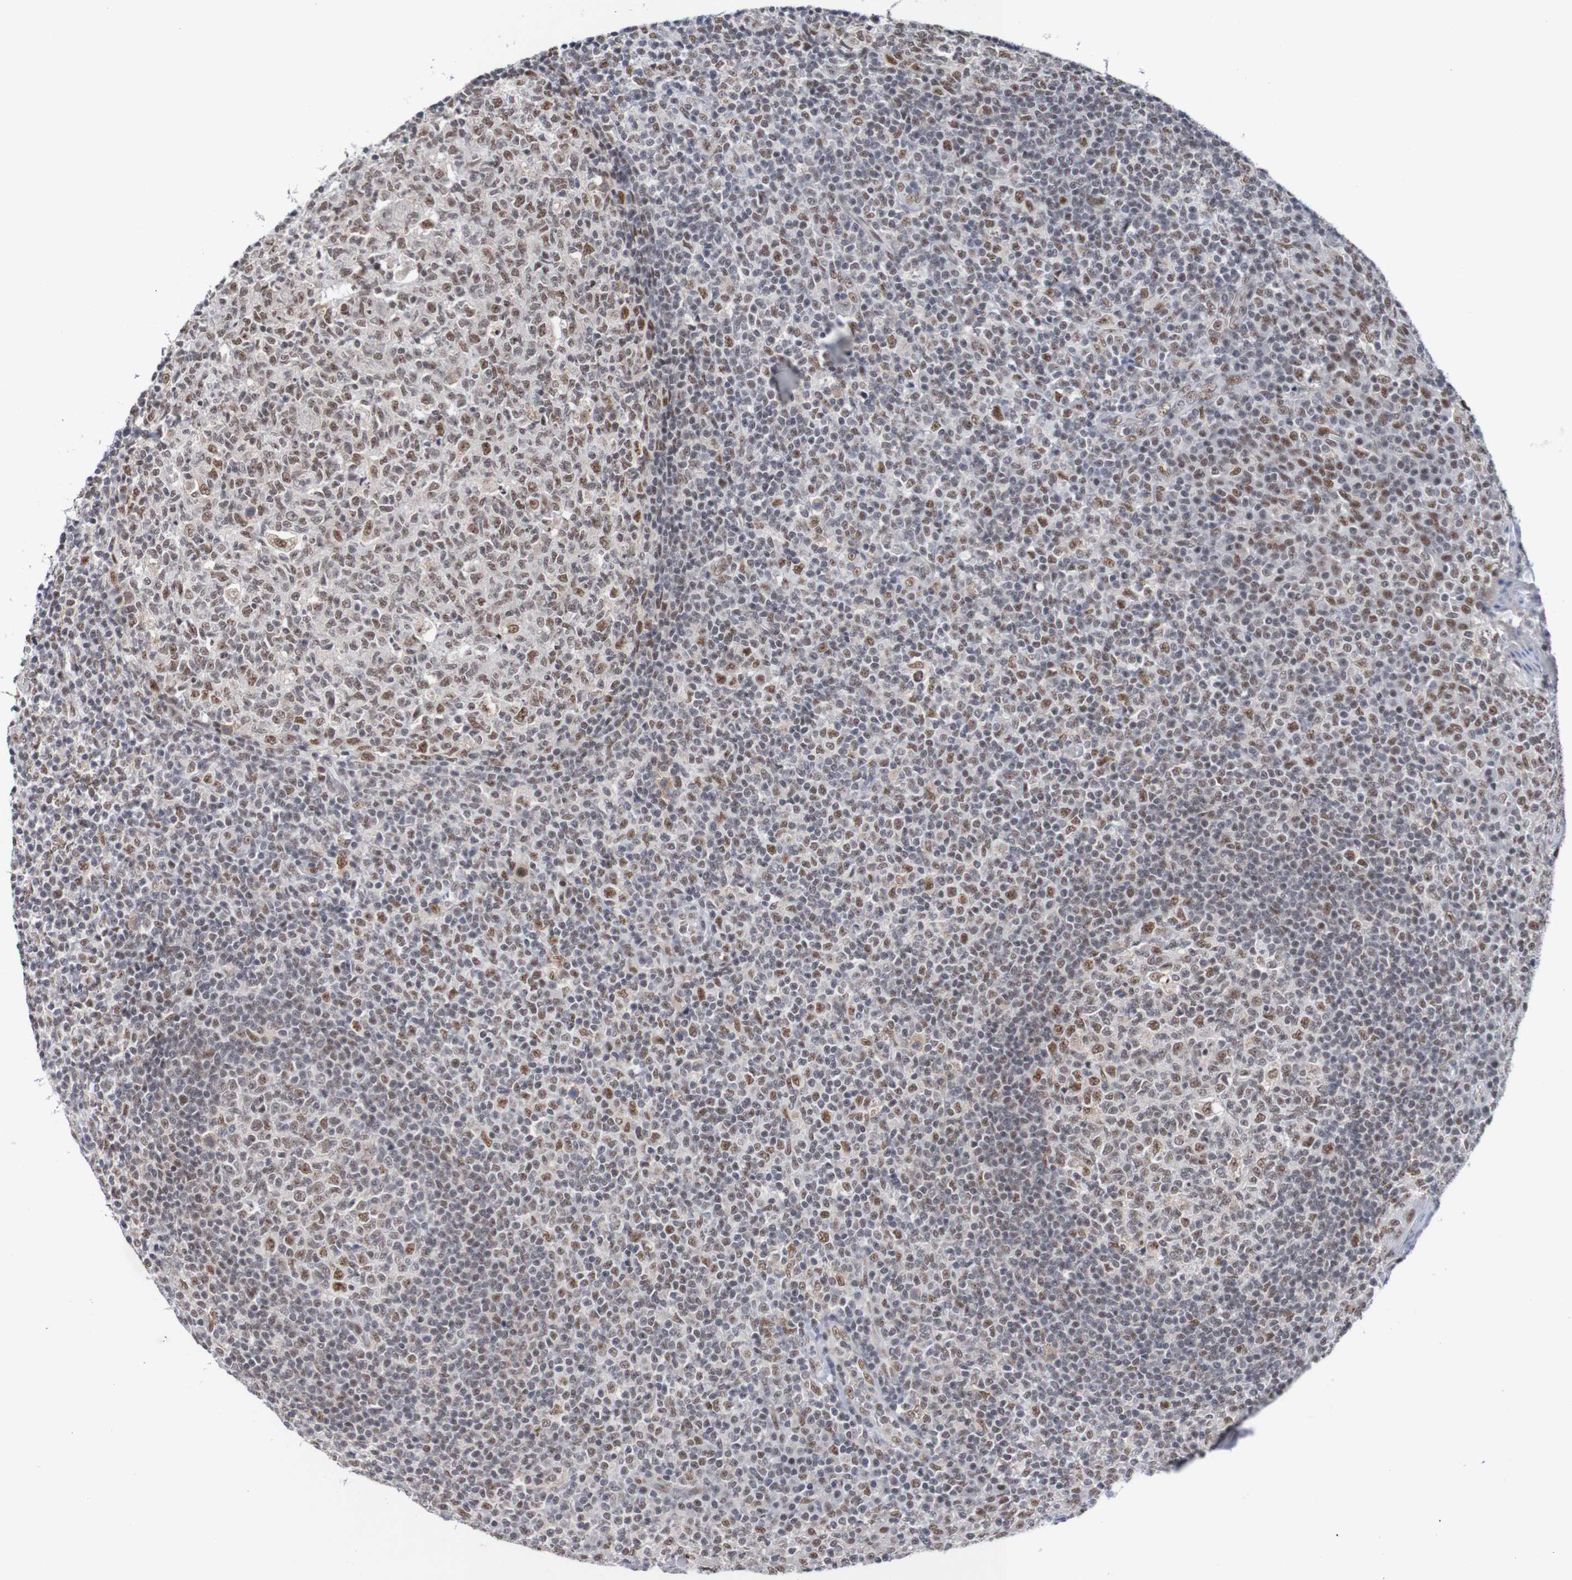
{"staining": {"intensity": "strong", "quantity": "<25%", "location": "nuclear"}, "tissue": "tonsil", "cell_type": "Germinal center cells", "image_type": "normal", "snomed": [{"axis": "morphology", "description": "Normal tissue, NOS"}, {"axis": "topography", "description": "Tonsil"}], "caption": "Immunohistochemical staining of unremarkable human tonsil demonstrates <25% levels of strong nuclear protein expression in approximately <25% of germinal center cells. (IHC, brightfield microscopy, high magnification).", "gene": "CDC5L", "patient": {"sex": "female", "age": 19}}